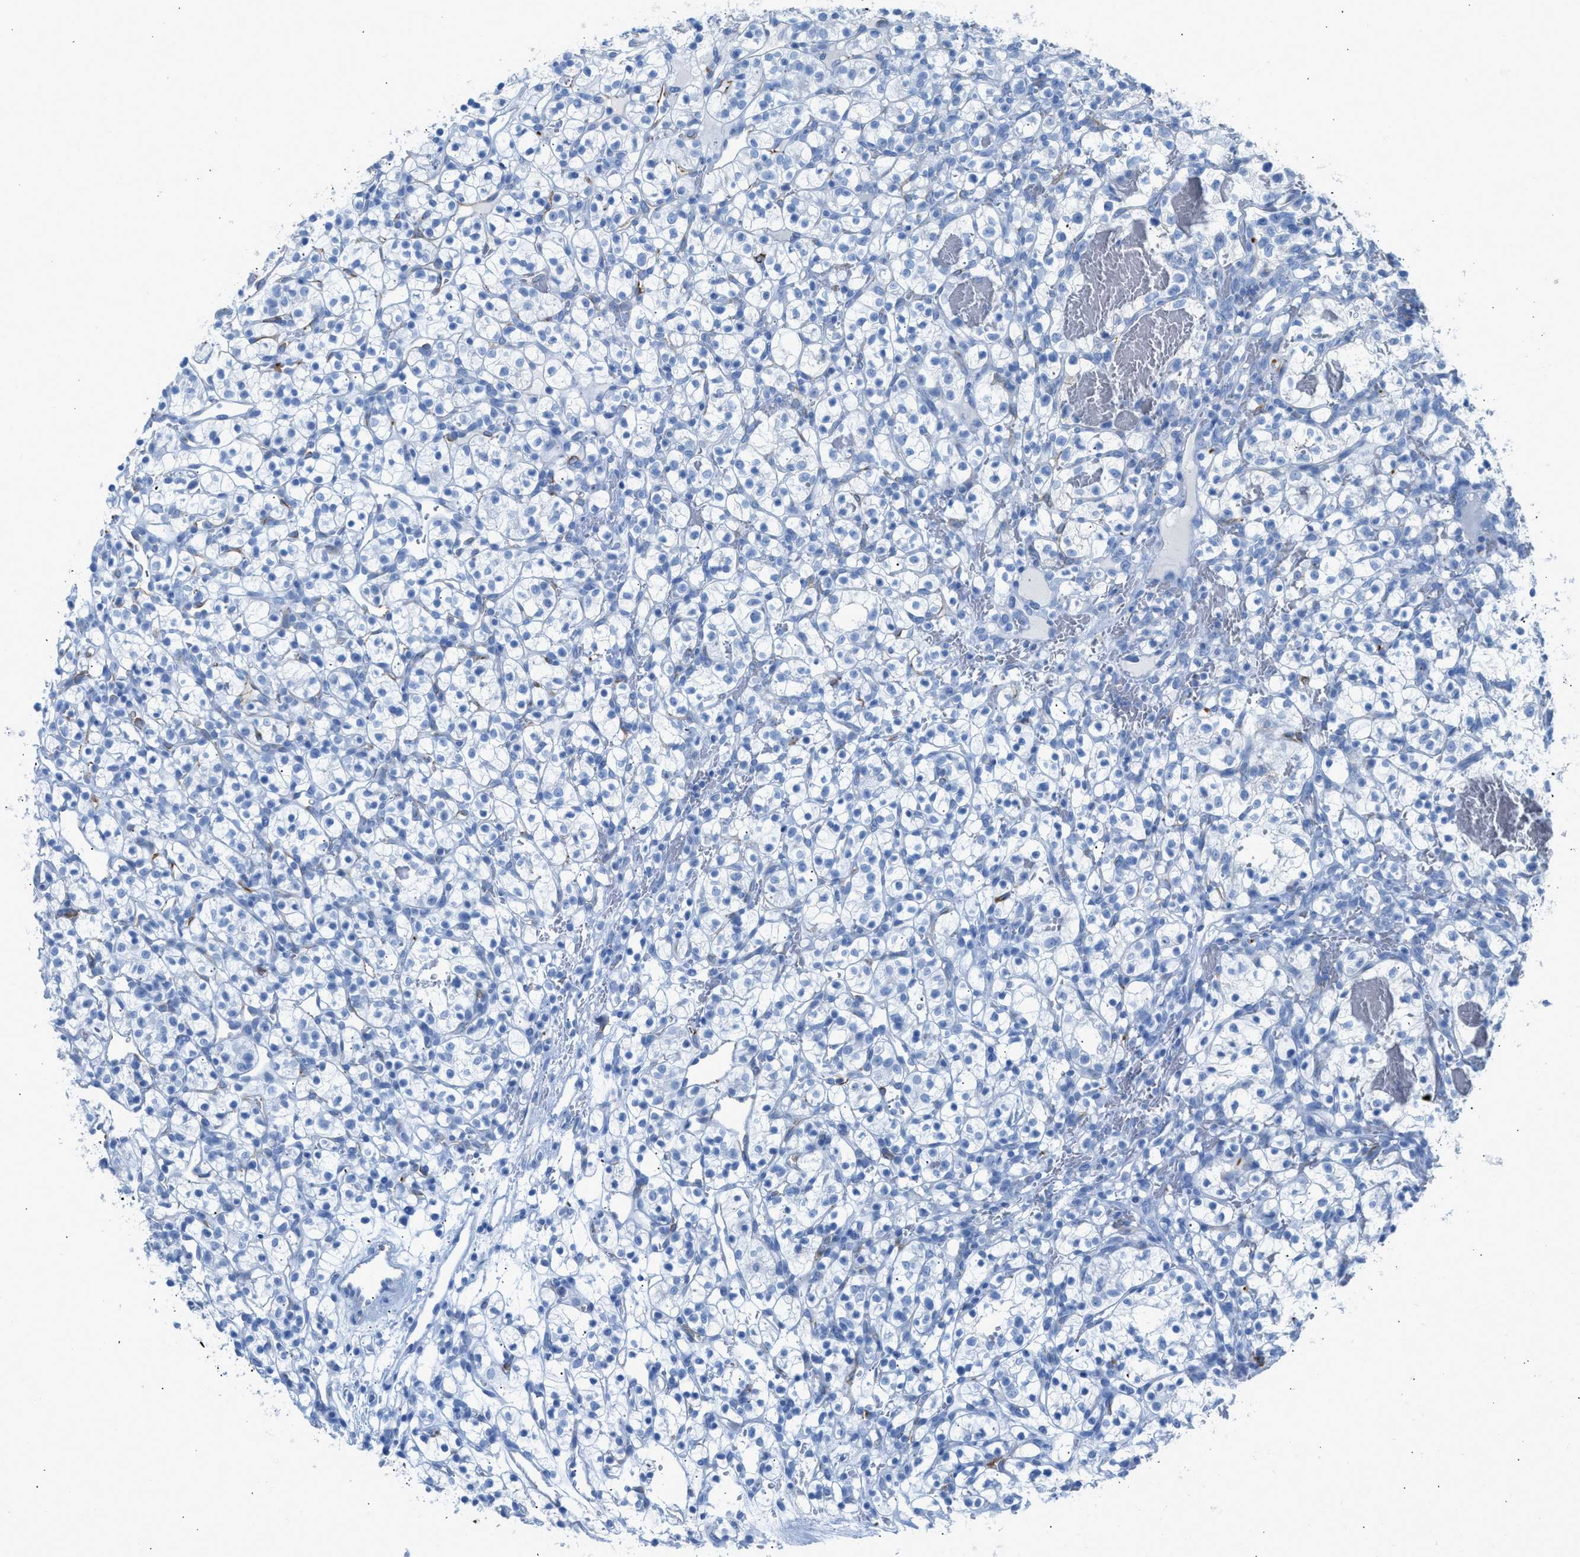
{"staining": {"intensity": "negative", "quantity": "none", "location": "none"}, "tissue": "renal cancer", "cell_type": "Tumor cells", "image_type": "cancer", "snomed": [{"axis": "morphology", "description": "Adenocarcinoma, NOS"}, {"axis": "topography", "description": "Kidney"}], "caption": "Immunohistochemical staining of renal adenocarcinoma shows no significant positivity in tumor cells.", "gene": "FAIM2", "patient": {"sex": "female", "age": 57}}